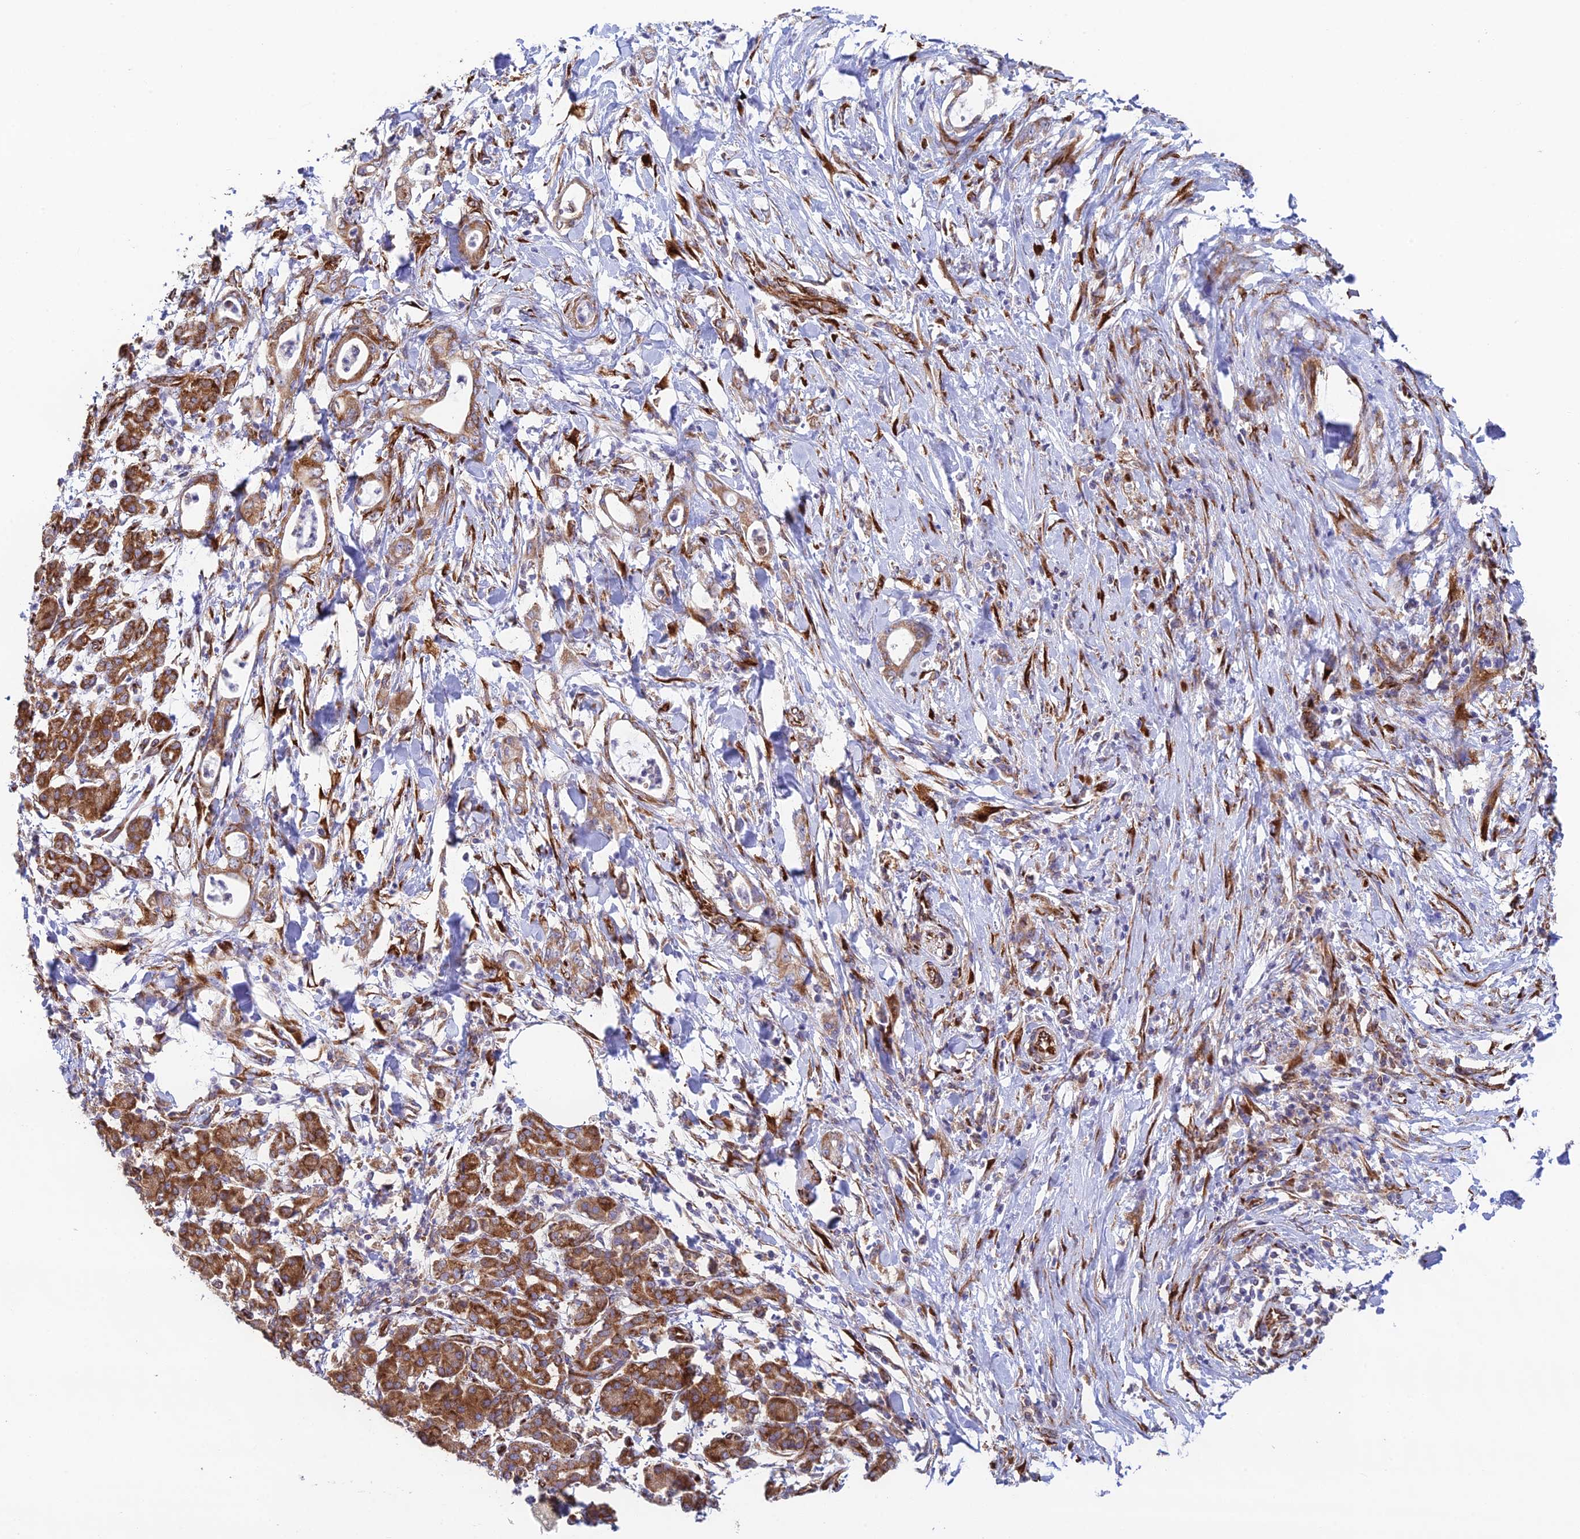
{"staining": {"intensity": "moderate", "quantity": ">75%", "location": "cytoplasmic/membranous"}, "tissue": "pancreatic cancer", "cell_type": "Tumor cells", "image_type": "cancer", "snomed": [{"axis": "morphology", "description": "Normal tissue, NOS"}, {"axis": "morphology", "description": "Adenocarcinoma, NOS"}, {"axis": "topography", "description": "Pancreas"}], "caption": "An IHC photomicrograph of neoplastic tissue is shown. Protein staining in brown labels moderate cytoplasmic/membranous positivity in pancreatic adenocarcinoma within tumor cells.", "gene": "CCDC69", "patient": {"sex": "female", "age": 55}}